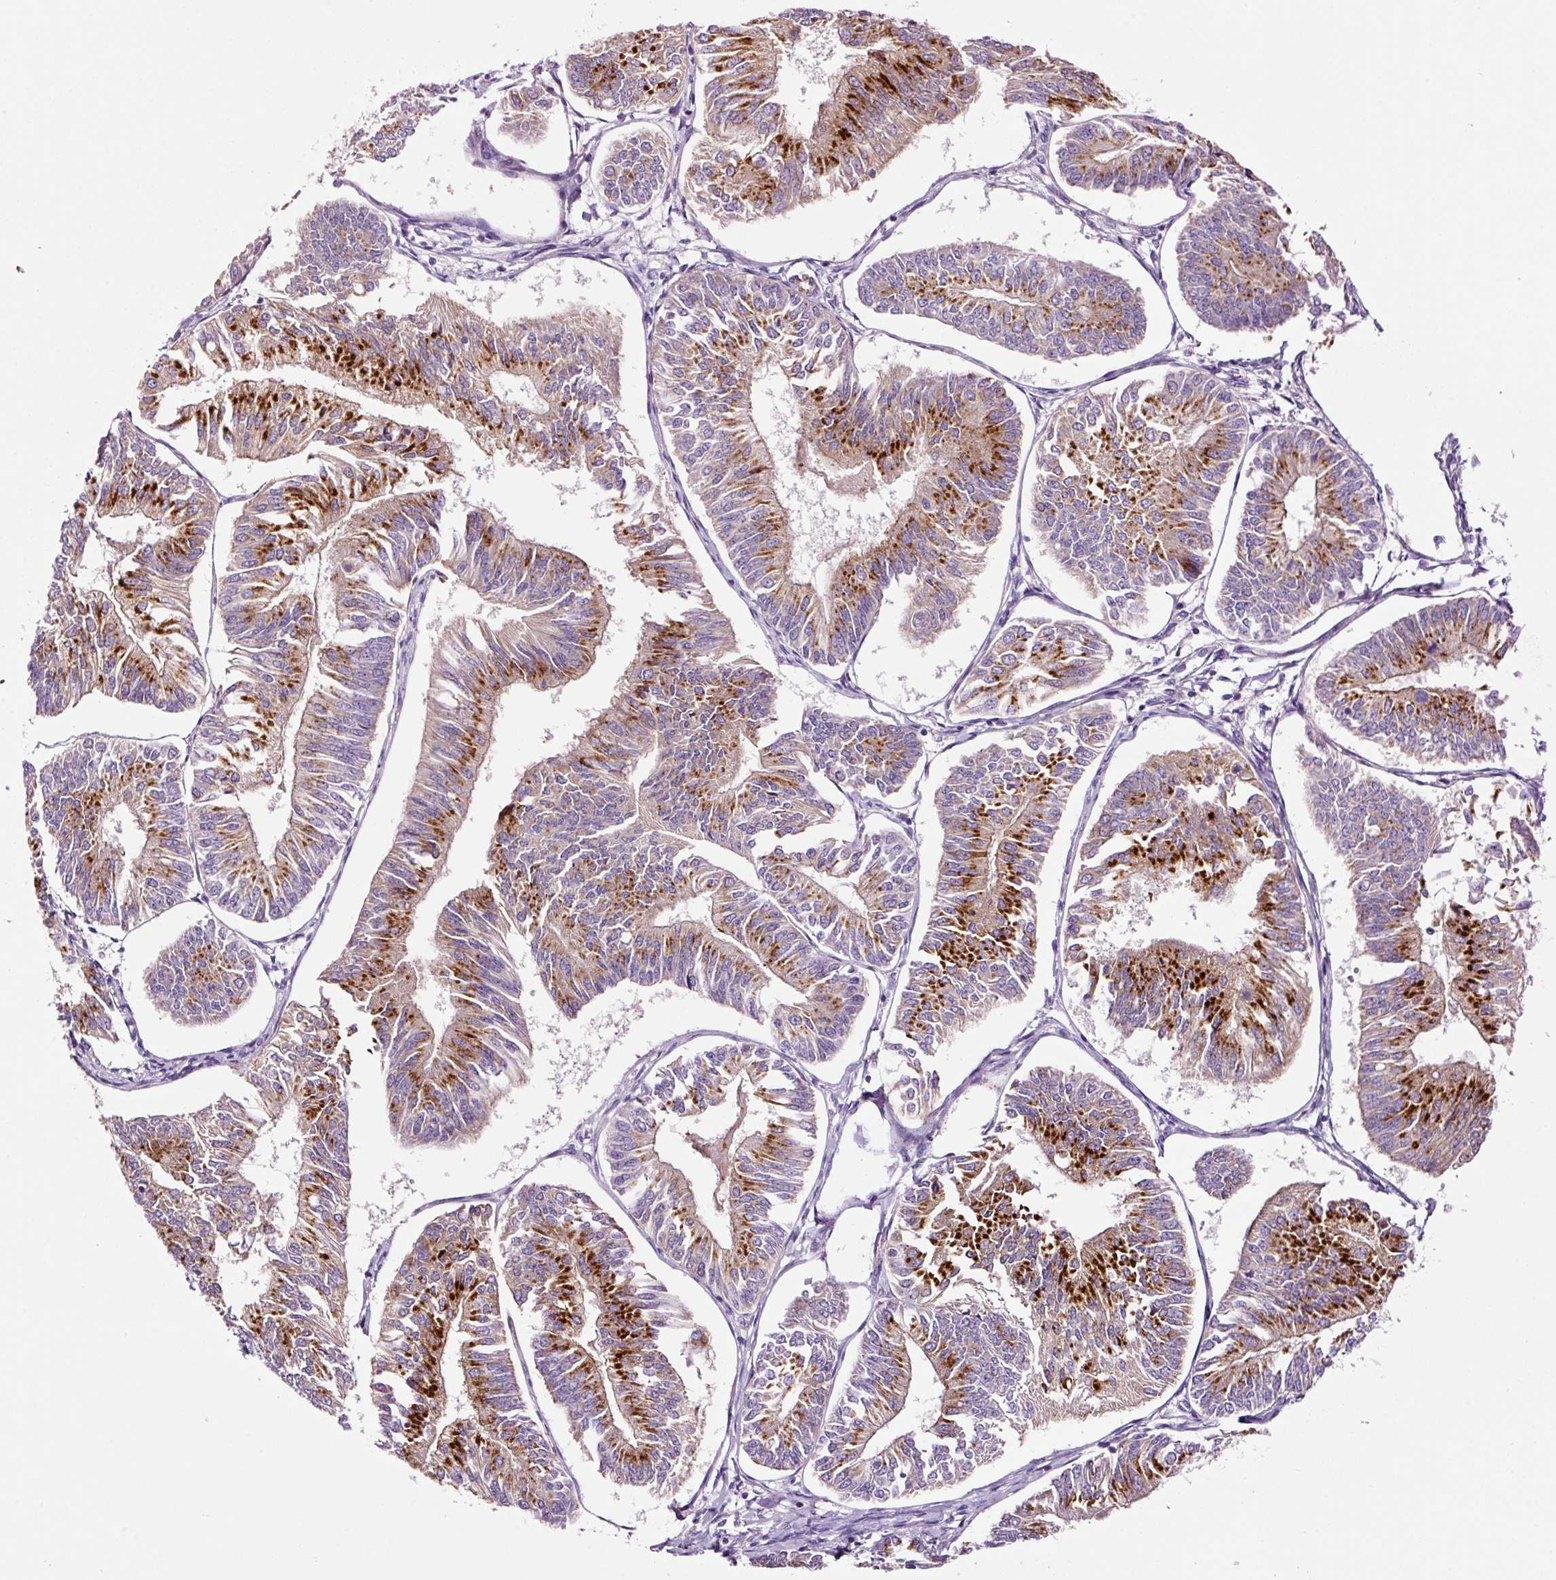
{"staining": {"intensity": "strong", "quantity": ">75%", "location": "cytoplasmic/membranous"}, "tissue": "endometrial cancer", "cell_type": "Tumor cells", "image_type": "cancer", "snomed": [{"axis": "morphology", "description": "Adenocarcinoma, NOS"}, {"axis": "topography", "description": "Endometrium"}], "caption": "Protein analysis of endometrial cancer tissue shows strong cytoplasmic/membranous positivity in approximately >75% of tumor cells. Using DAB (3,3'-diaminobenzidine) (brown) and hematoxylin (blue) stains, captured at high magnification using brightfield microscopy.", "gene": "PAM", "patient": {"sex": "female", "age": 58}}